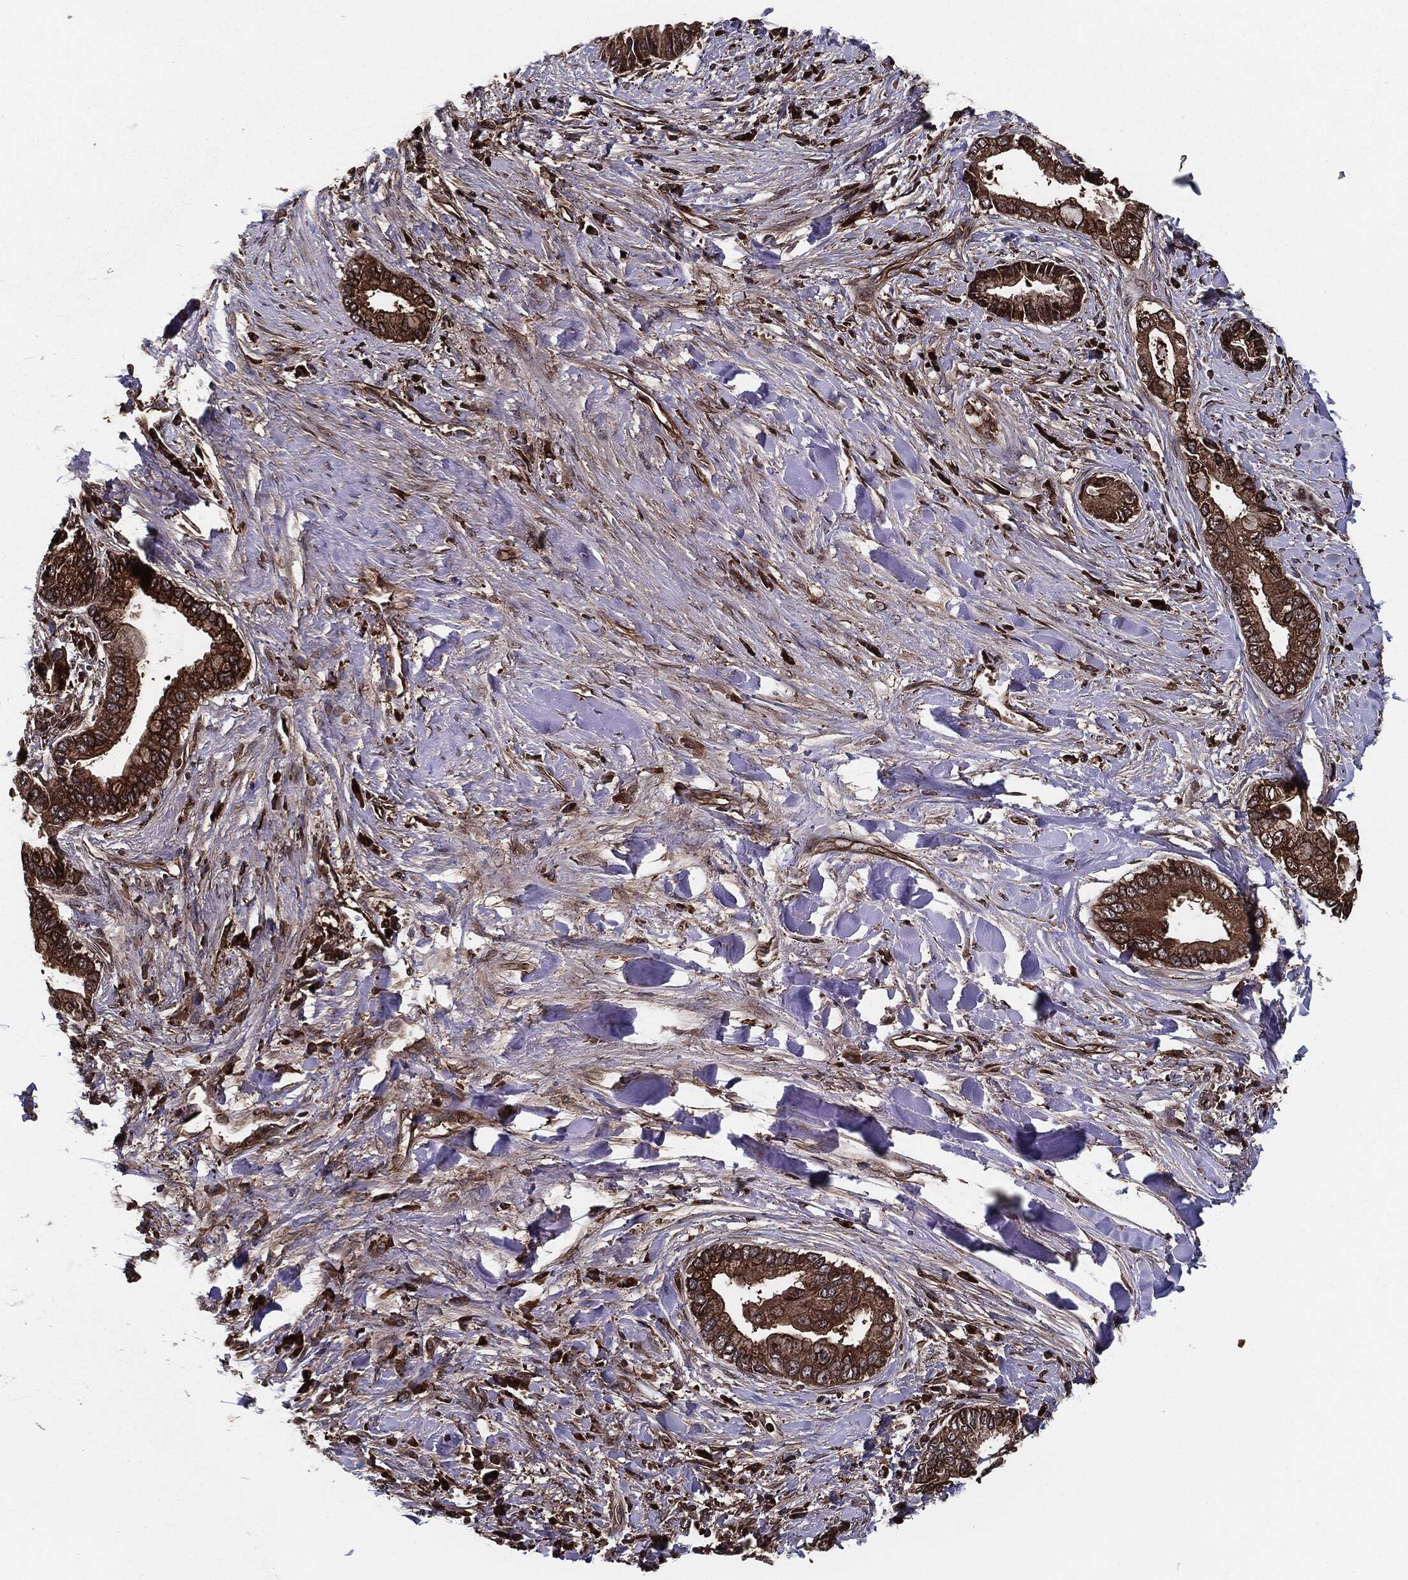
{"staining": {"intensity": "strong", "quantity": ">75%", "location": "cytoplasmic/membranous"}, "tissue": "liver cancer", "cell_type": "Tumor cells", "image_type": "cancer", "snomed": [{"axis": "morphology", "description": "Cholangiocarcinoma"}, {"axis": "topography", "description": "Liver"}], "caption": "The immunohistochemical stain highlights strong cytoplasmic/membranous positivity in tumor cells of cholangiocarcinoma (liver) tissue. The protein of interest is shown in brown color, while the nuclei are stained blue.", "gene": "RAP1GDS1", "patient": {"sex": "male", "age": 50}}